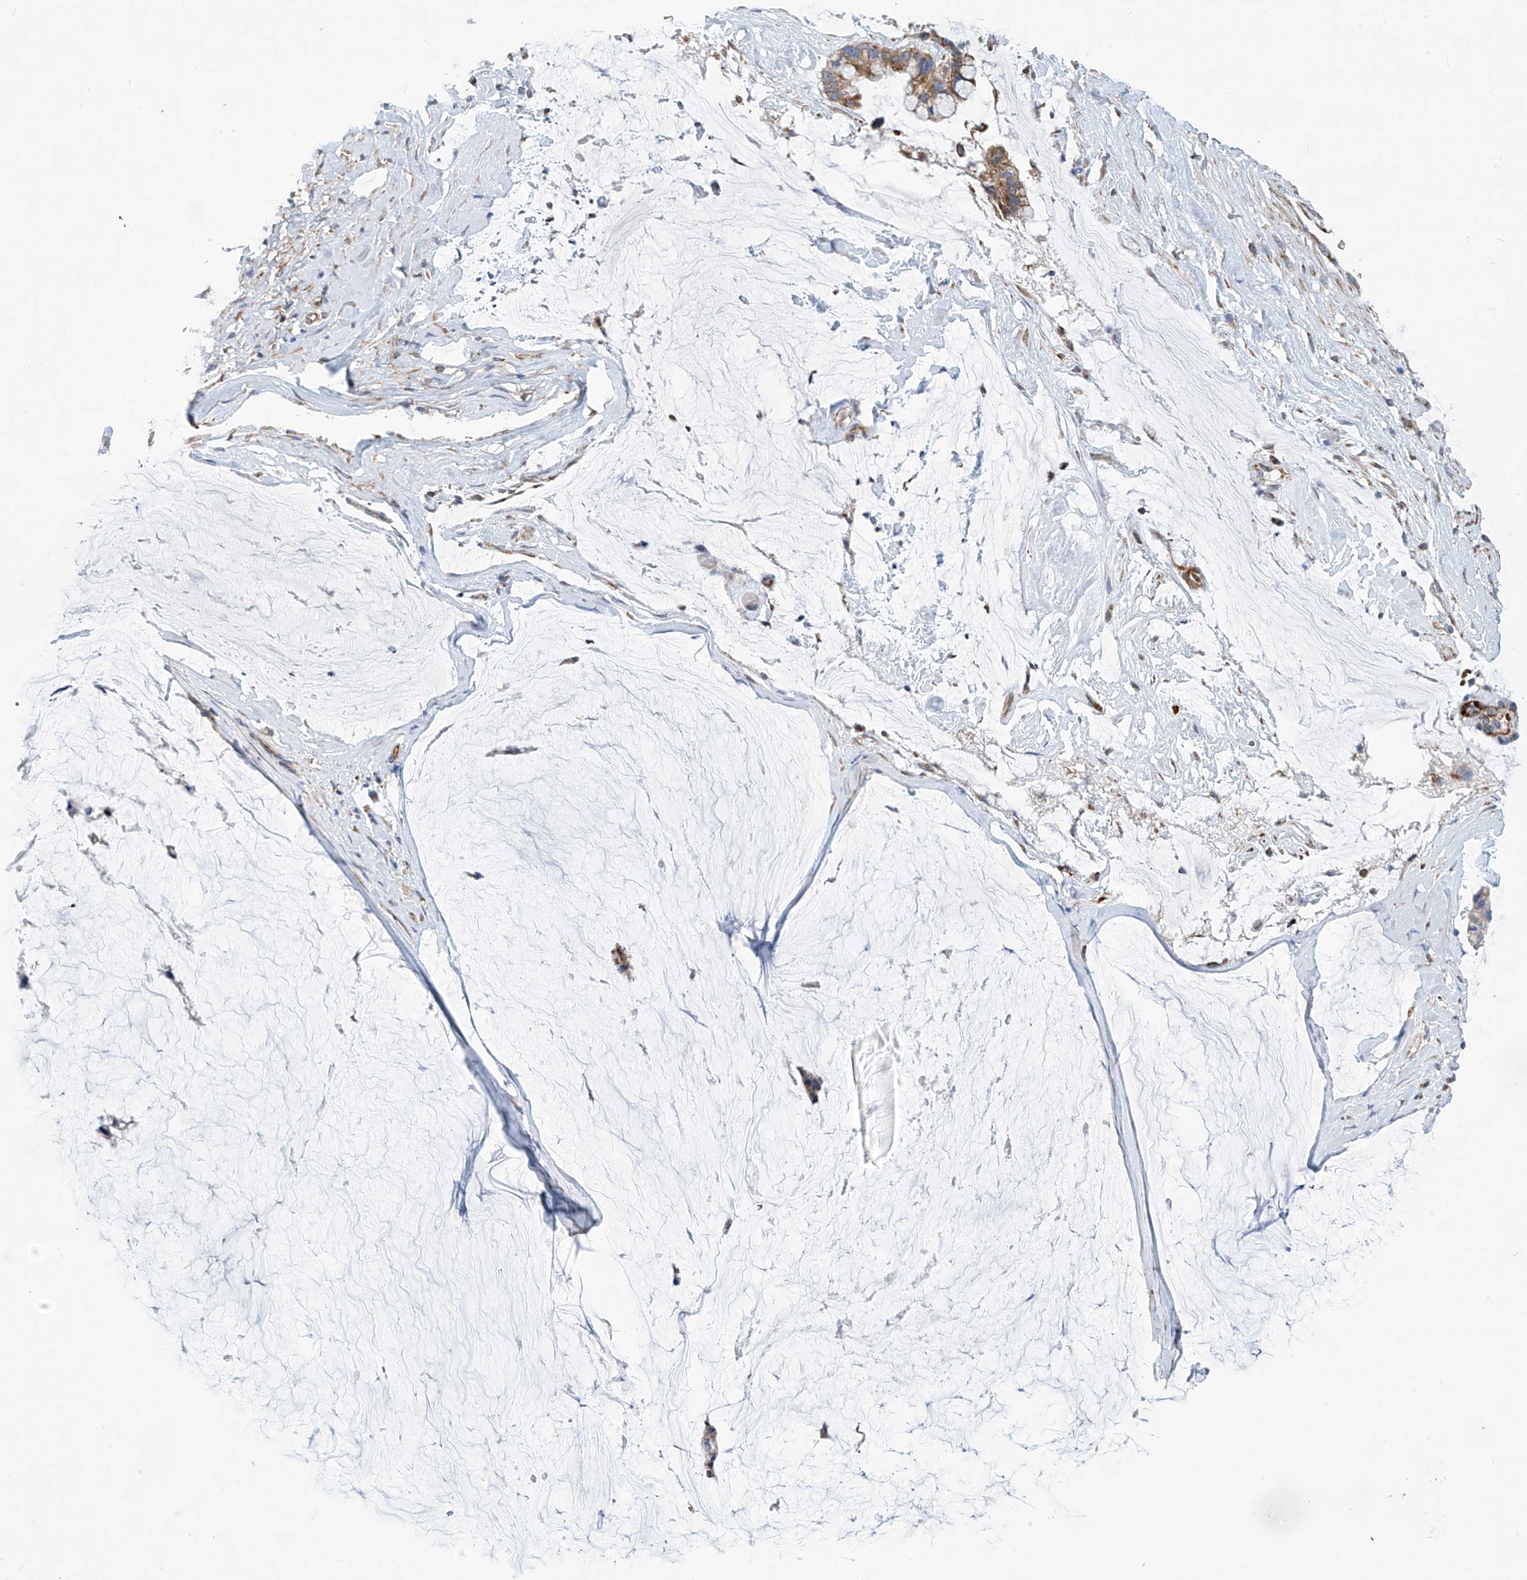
{"staining": {"intensity": "moderate", "quantity": ">75%", "location": "cytoplasmic/membranous"}, "tissue": "ovarian cancer", "cell_type": "Tumor cells", "image_type": "cancer", "snomed": [{"axis": "morphology", "description": "Cystadenocarcinoma, mucinous, NOS"}, {"axis": "topography", "description": "Ovary"}], "caption": "An immunohistochemistry micrograph of neoplastic tissue is shown. Protein staining in brown labels moderate cytoplasmic/membranous positivity in mucinous cystadenocarcinoma (ovarian) within tumor cells. Nuclei are stained in blue.", "gene": "EIF5B", "patient": {"sex": "female", "age": 39}}